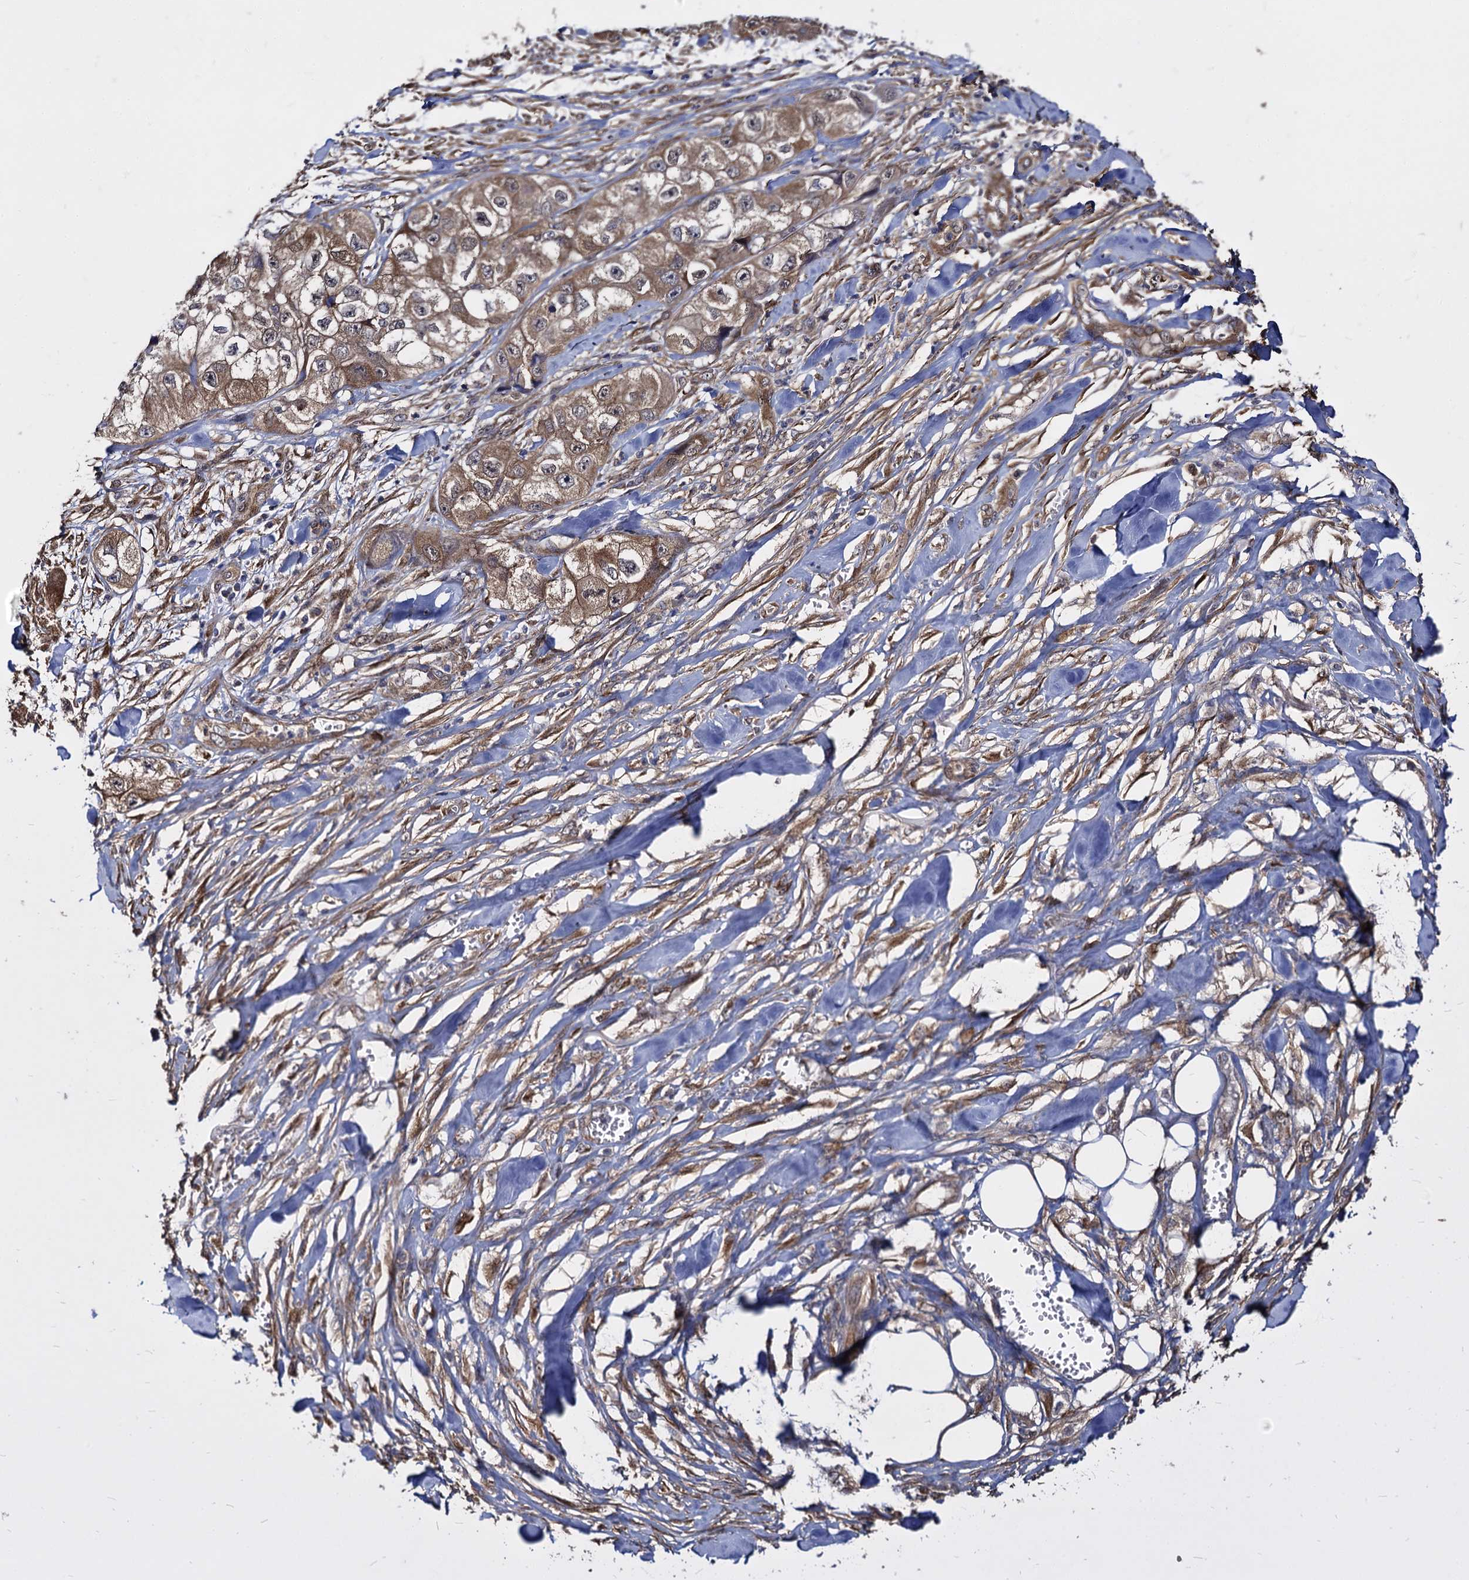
{"staining": {"intensity": "moderate", "quantity": ">75%", "location": "cytoplasmic/membranous"}, "tissue": "skin cancer", "cell_type": "Tumor cells", "image_type": "cancer", "snomed": [{"axis": "morphology", "description": "Squamous cell carcinoma, NOS"}, {"axis": "topography", "description": "Skin"}, {"axis": "topography", "description": "Subcutis"}], "caption": "High-magnification brightfield microscopy of skin squamous cell carcinoma stained with DAB (brown) and counterstained with hematoxylin (blue). tumor cells exhibit moderate cytoplasmic/membranous staining is seen in about>75% of cells.", "gene": "NME1", "patient": {"sex": "male", "age": 73}}